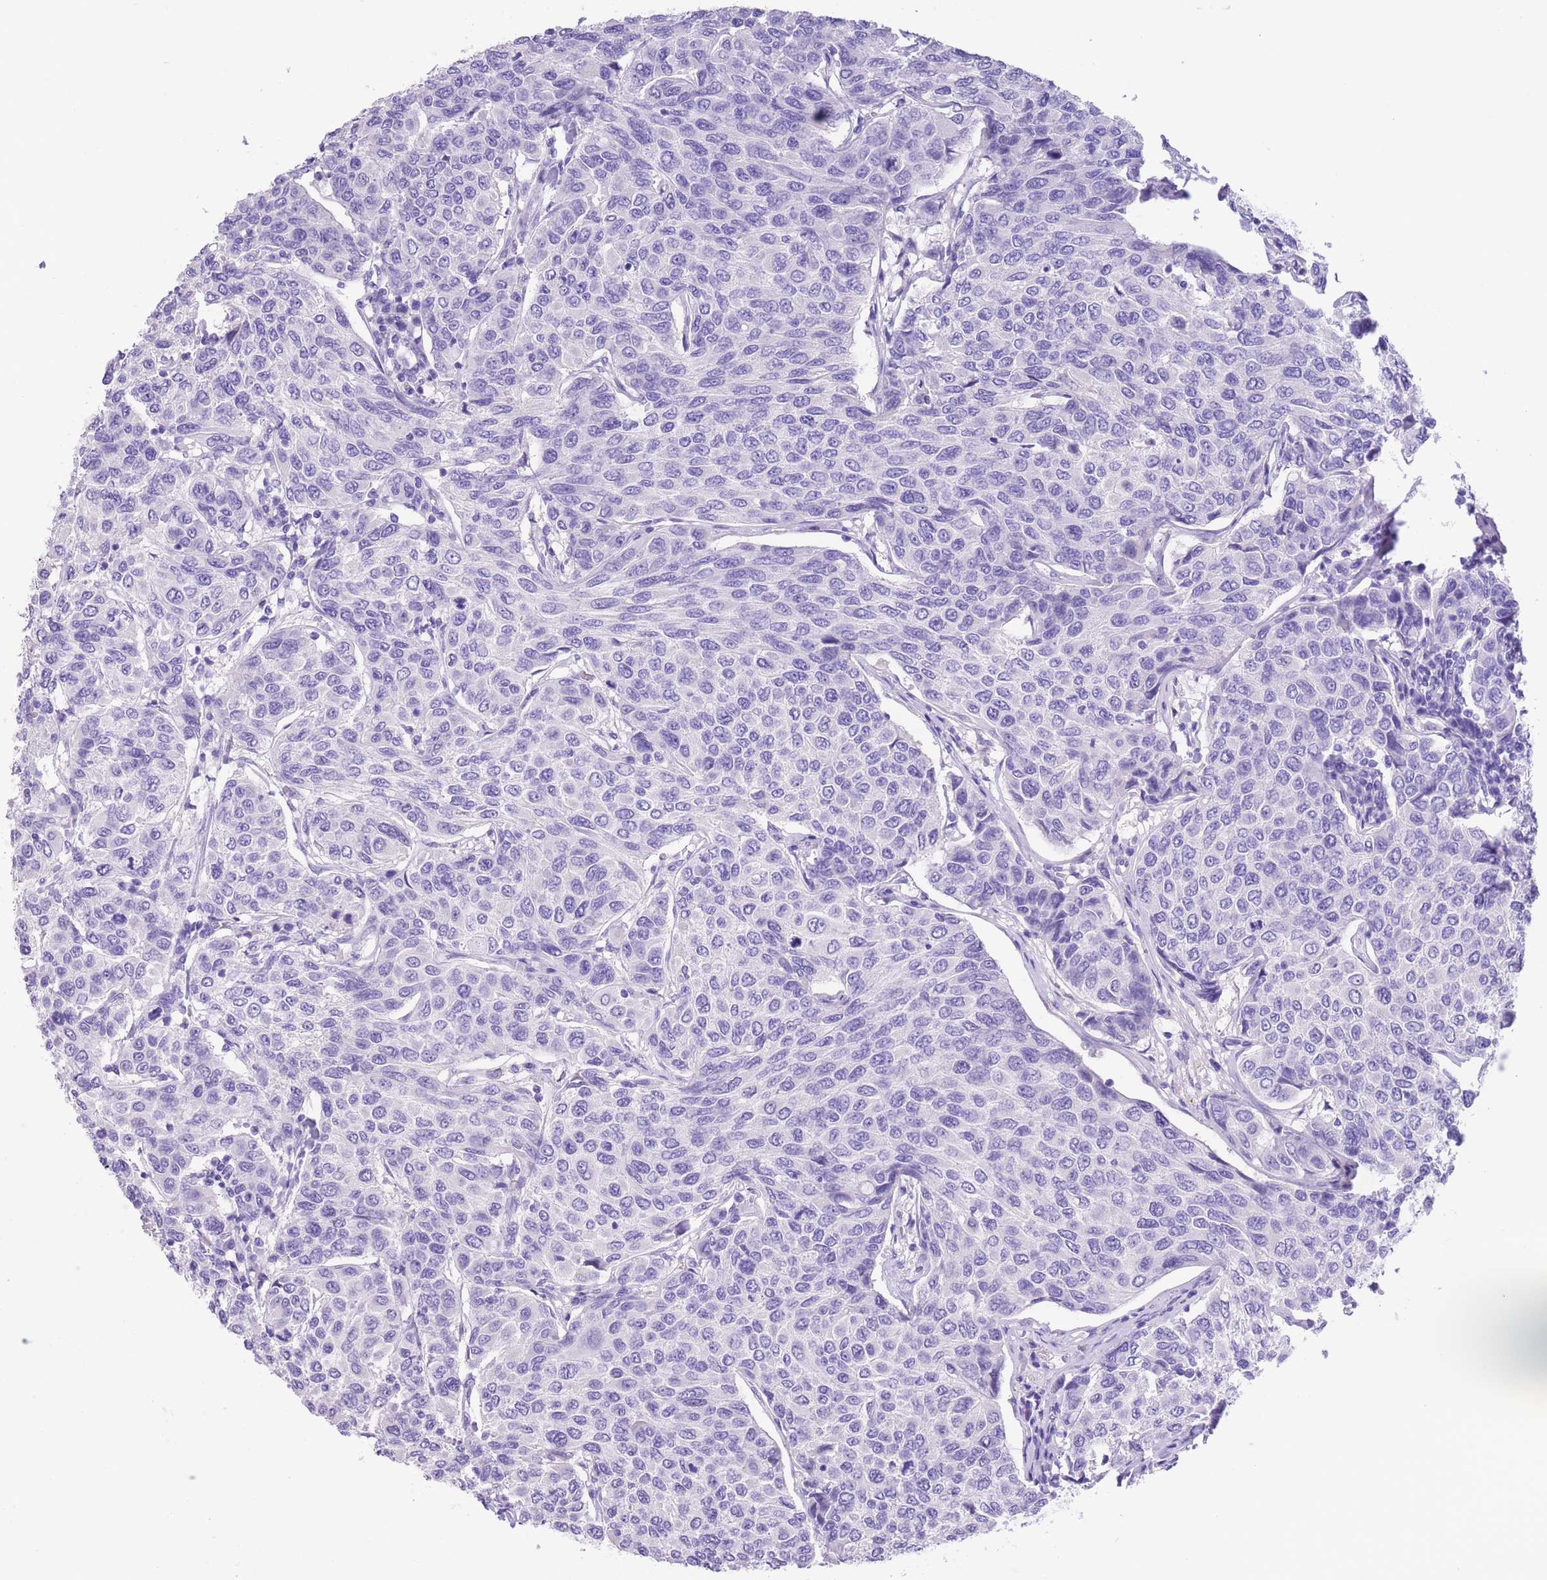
{"staining": {"intensity": "negative", "quantity": "none", "location": "none"}, "tissue": "breast cancer", "cell_type": "Tumor cells", "image_type": "cancer", "snomed": [{"axis": "morphology", "description": "Duct carcinoma"}, {"axis": "topography", "description": "Breast"}], "caption": "High power microscopy histopathology image of an IHC histopathology image of breast cancer (invasive ductal carcinoma), revealing no significant staining in tumor cells. (Immunohistochemistry (ihc), brightfield microscopy, high magnification).", "gene": "RAI2", "patient": {"sex": "female", "age": 55}}